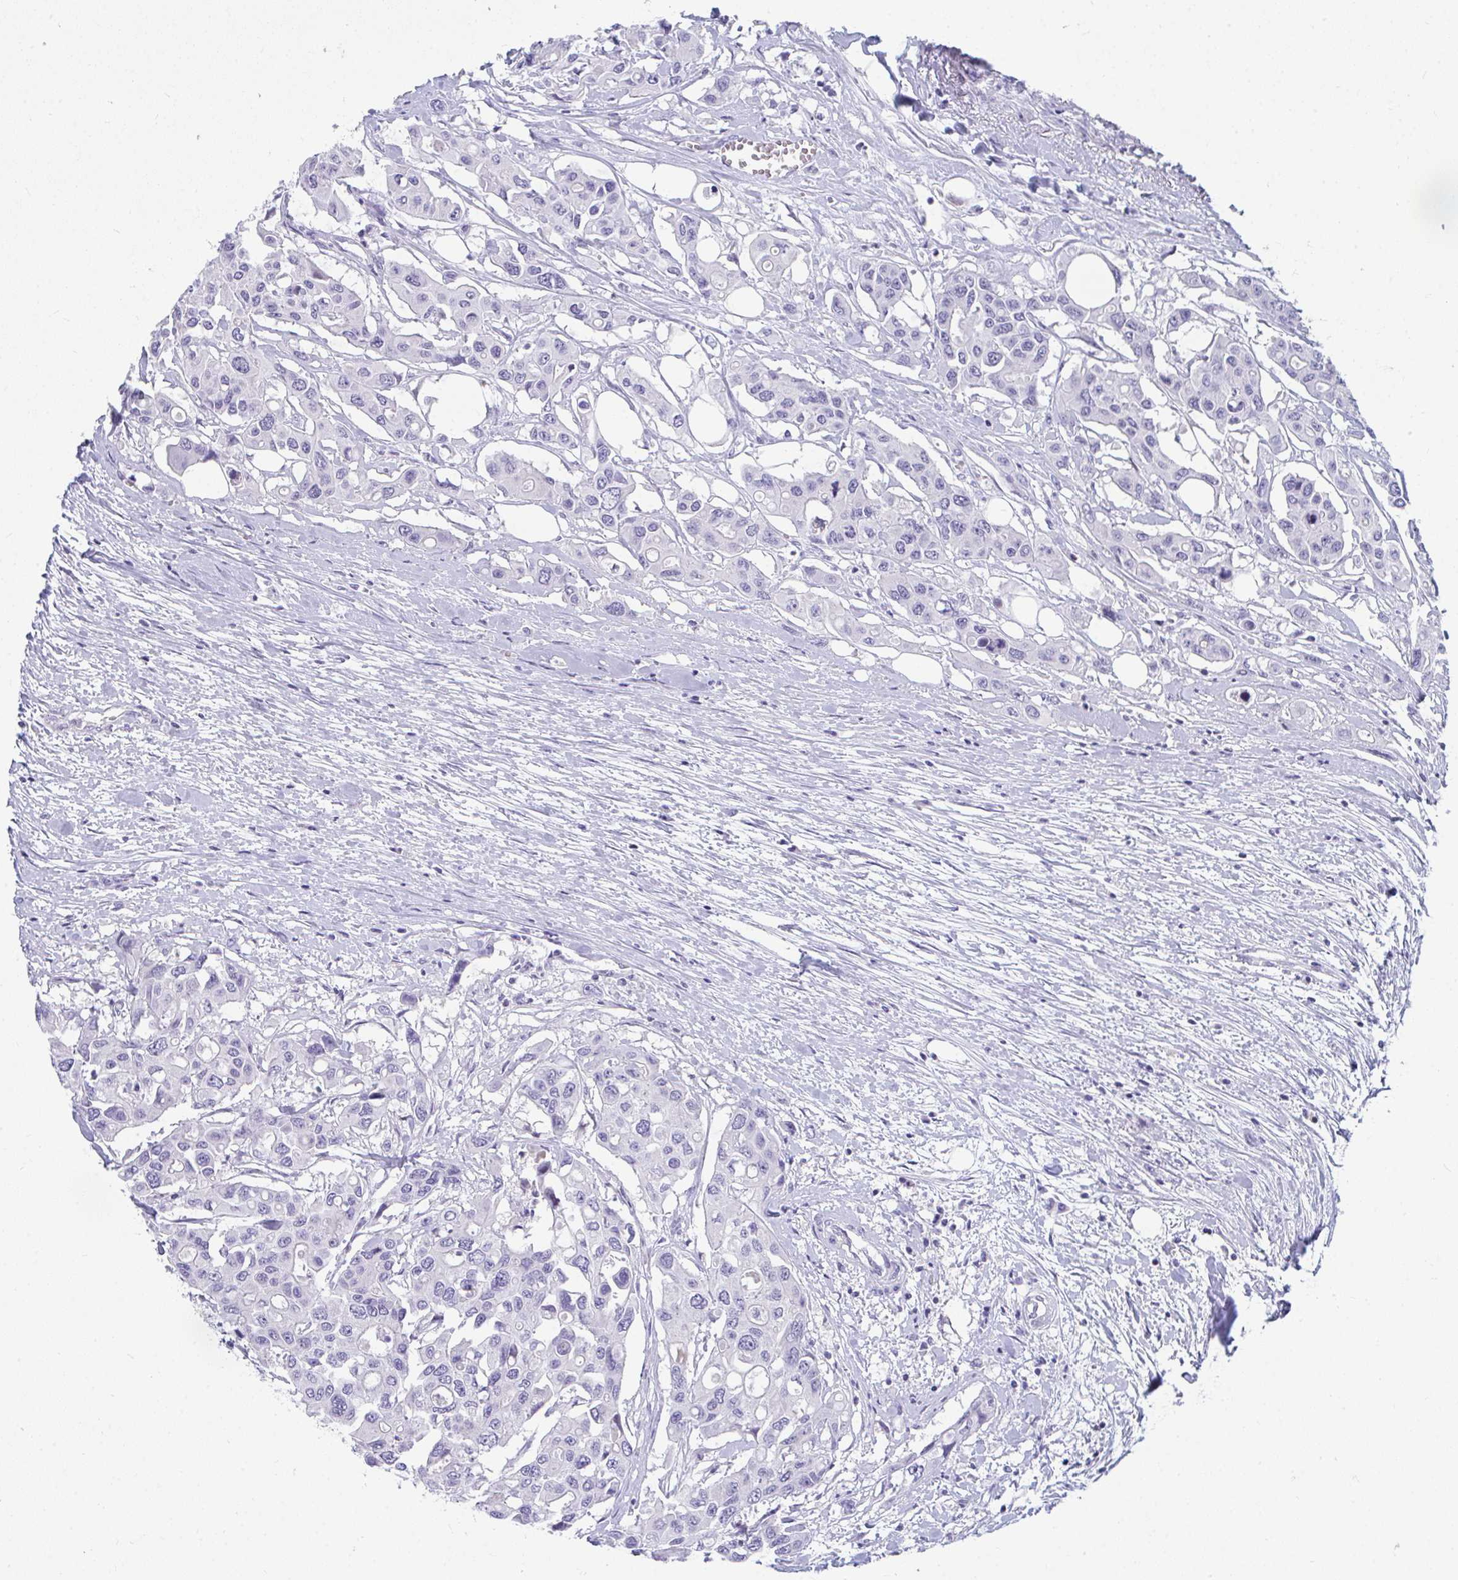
{"staining": {"intensity": "negative", "quantity": "none", "location": "none"}, "tissue": "colorectal cancer", "cell_type": "Tumor cells", "image_type": "cancer", "snomed": [{"axis": "morphology", "description": "Adenocarcinoma, NOS"}, {"axis": "topography", "description": "Colon"}], "caption": "Tumor cells are negative for brown protein staining in colorectal cancer.", "gene": "TTC30B", "patient": {"sex": "male", "age": 77}}